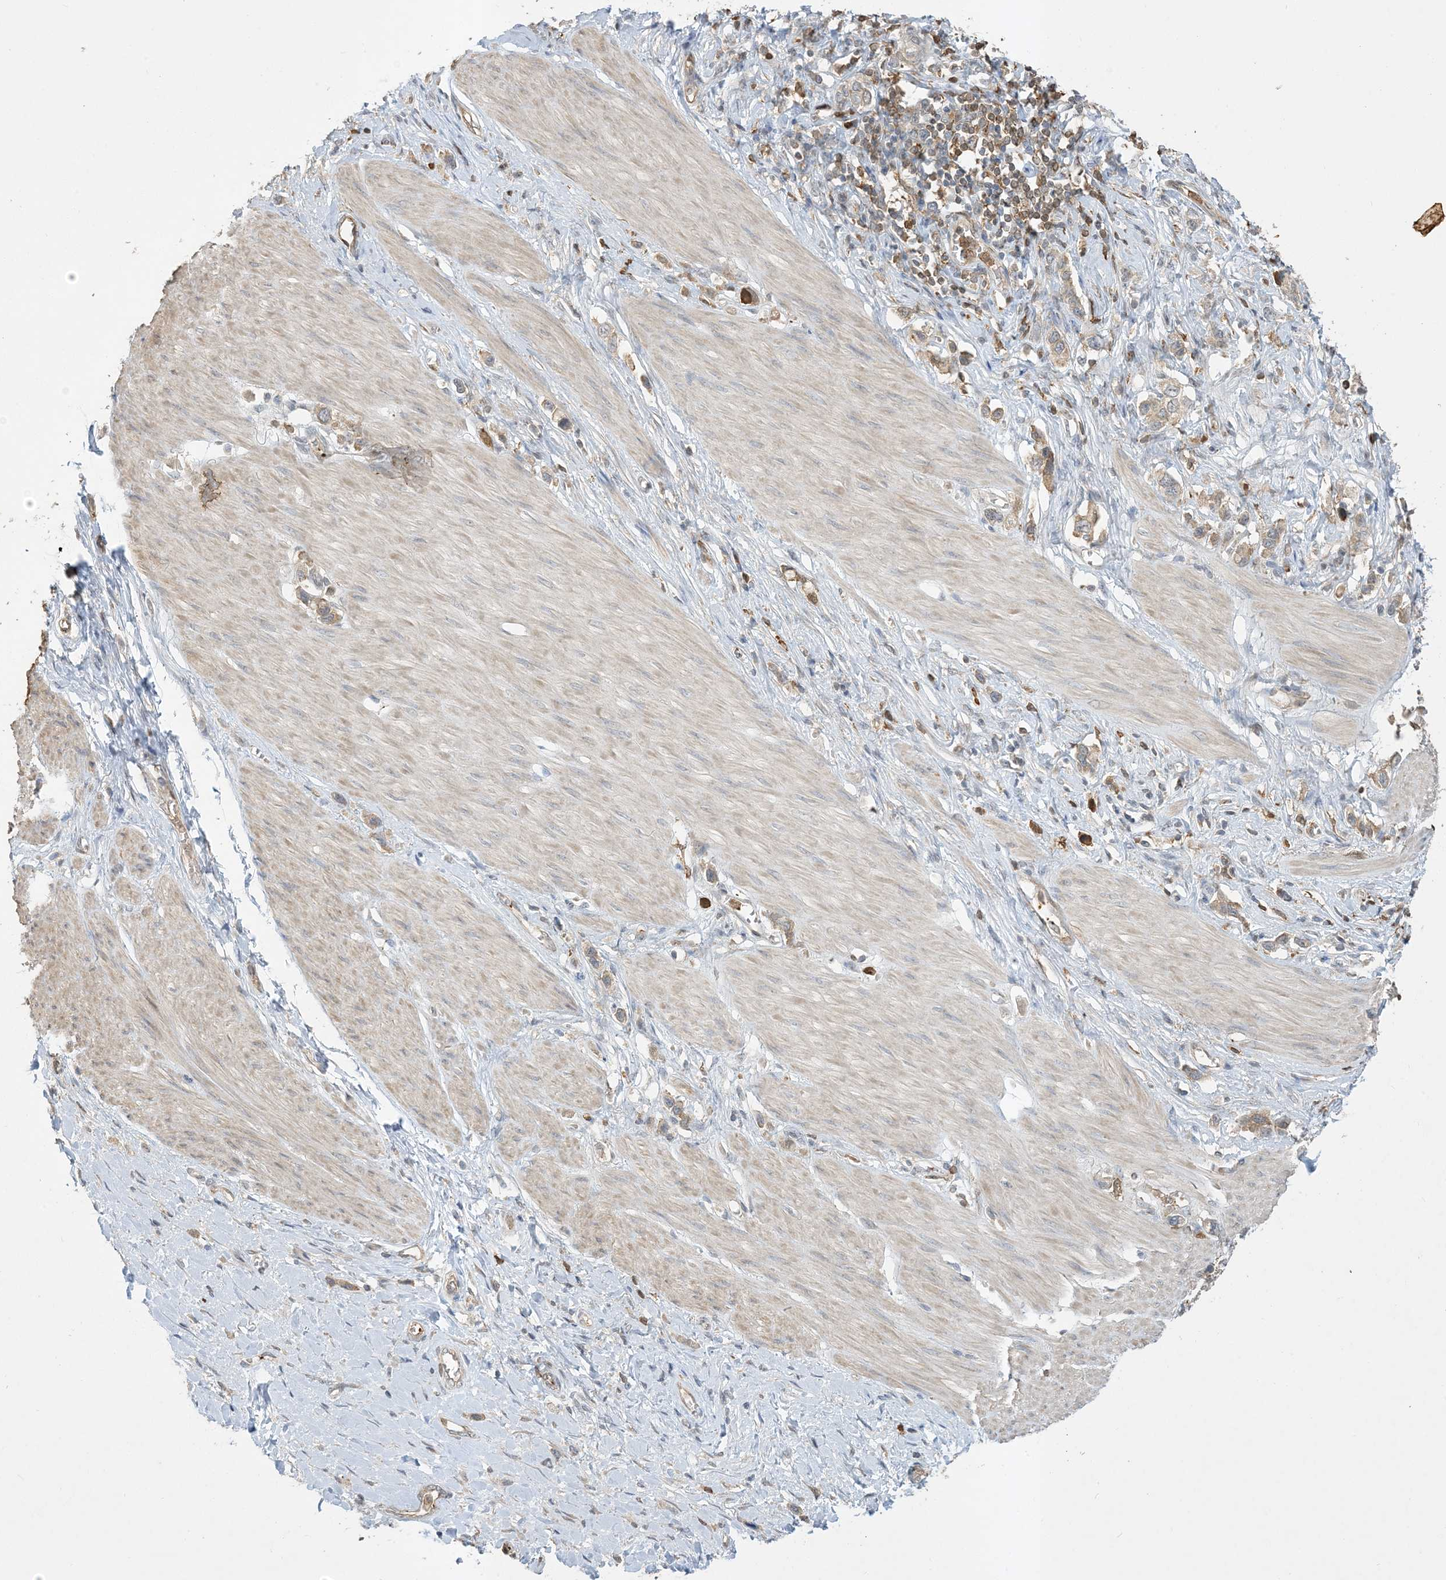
{"staining": {"intensity": "weak", "quantity": ">75%", "location": "cytoplasmic/membranous"}, "tissue": "stomach cancer", "cell_type": "Tumor cells", "image_type": "cancer", "snomed": [{"axis": "morphology", "description": "Adenocarcinoma, NOS"}, {"axis": "topography", "description": "Stomach"}], "caption": "Adenocarcinoma (stomach) stained with DAB (3,3'-diaminobenzidine) immunohistochemistry demonstrates low levels of weak cytoplasmic/membranous staining in about >75% of tumor cells.", "gene": "TMSB4X", "patient": {"sex": "female", "age": 65}}